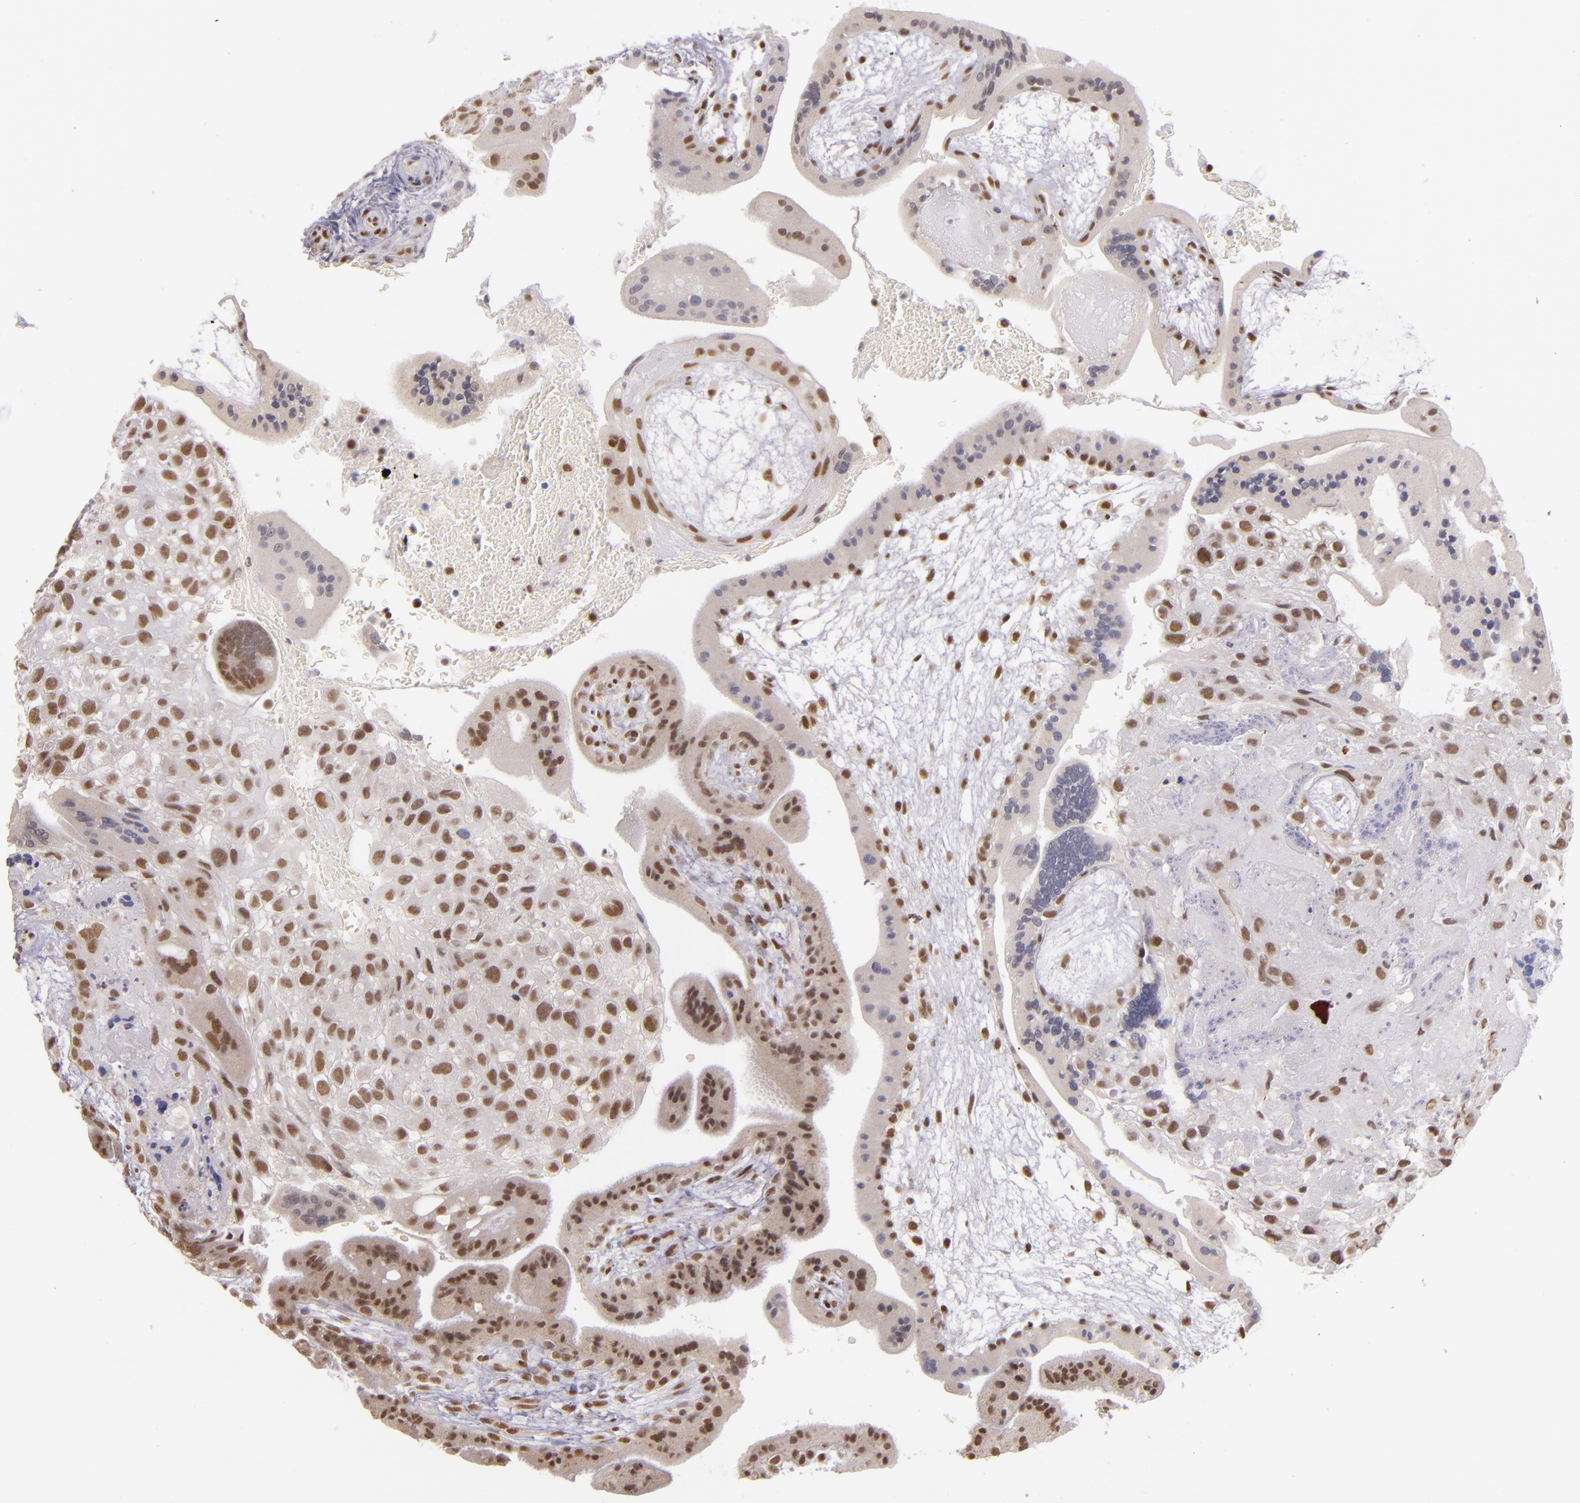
{"staining": {"intensity": "moderate", "quantity": ">75%", "location": "nuclear"}, "tissue": "placenta", "cell_type": "Decidual cells", "image_type": "normal", "snomed": [{"axis": "morphology", "description": "Normal tissue, NOS"}, {"axis": "topography", "description": "Placenta"}], "caption": "DAB (3,3'-diaminobenzidine) immunohistochemical staining of benign human placenta exhibits moderate nuclear protein expression in approximately >75% of decidual cells. (Stains: DAB (3,3'-diaminobenzidine) in brown, nuclei in blue, Microscopy: brightfield microscopy at high magnification).", "gene": "ZNF148", "patient": {"sex": "female", "age": 35}}